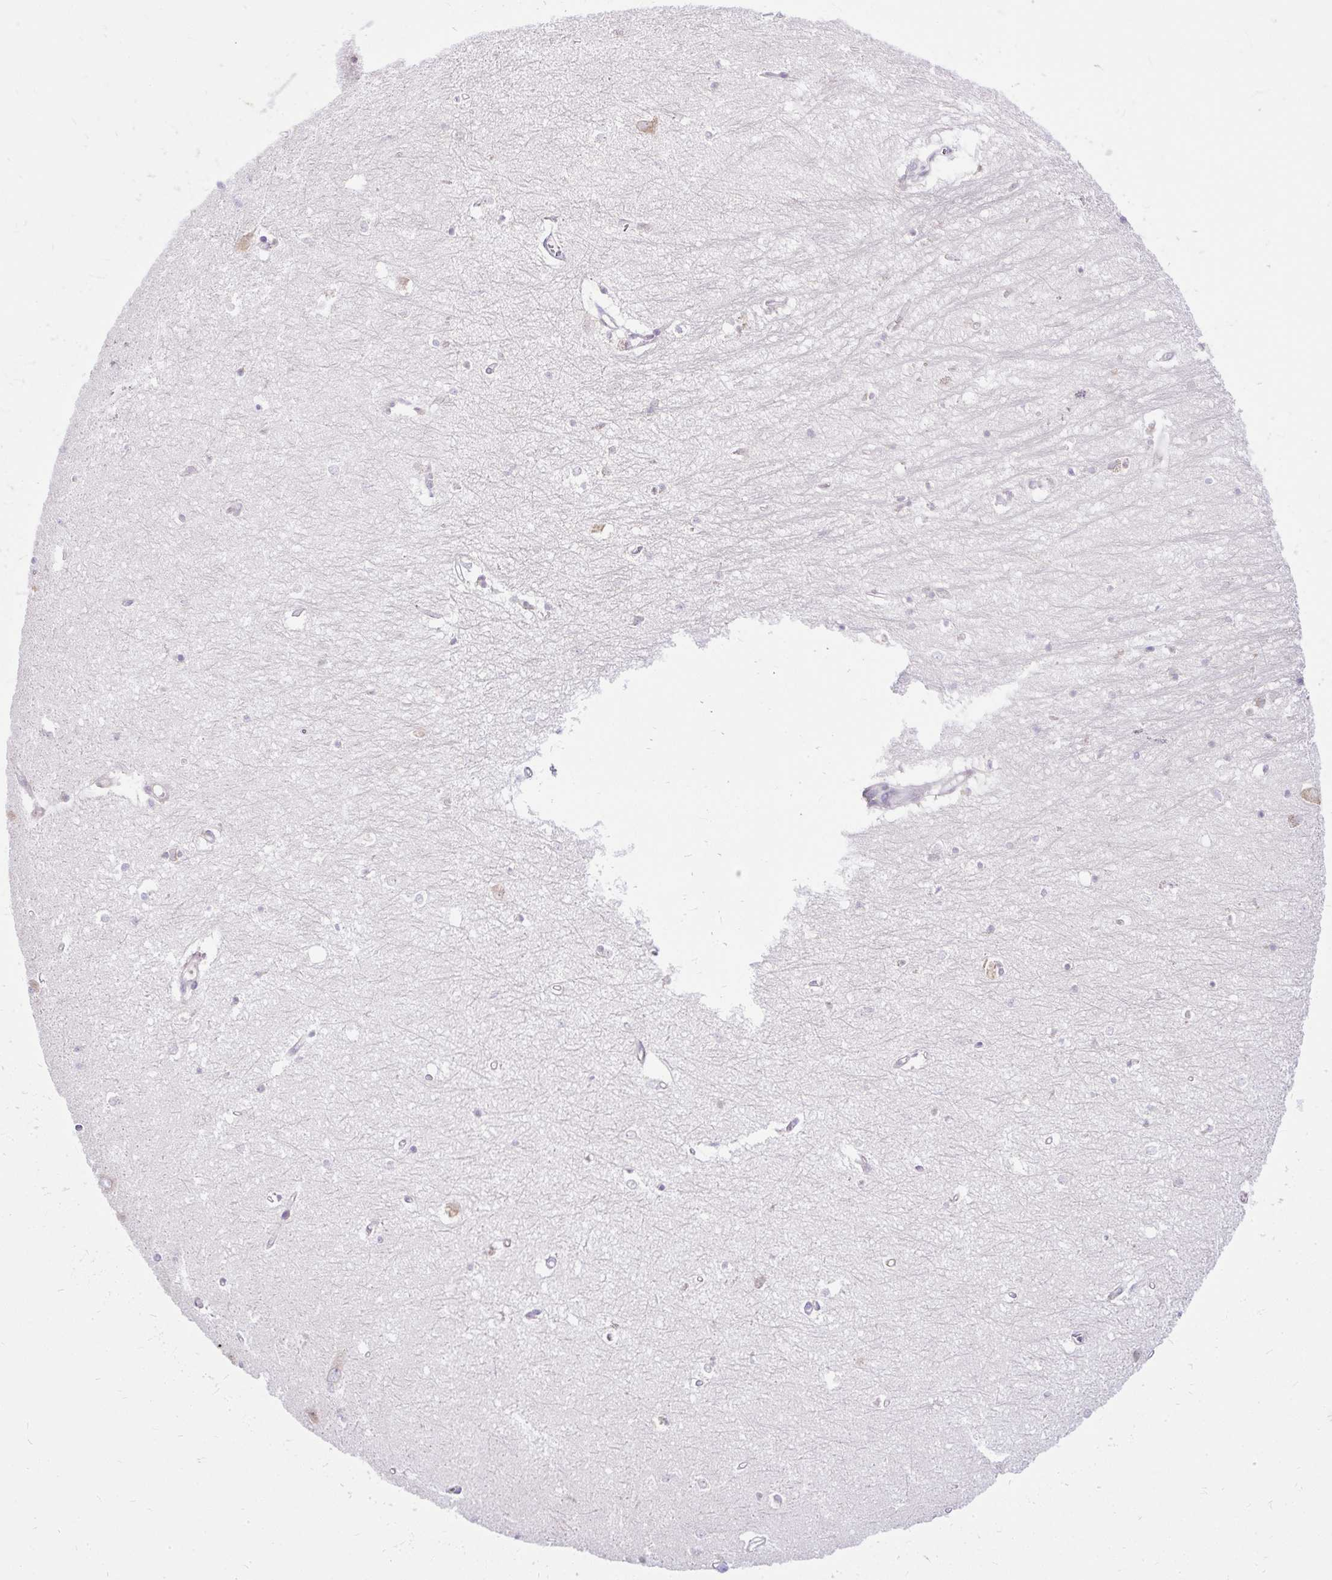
{"staining": {"intensity": "negative", "quantity": "none", "location": "none"}, "tissue": "hippocampus", "cell_type": "Glial cells", "image_type": "normal", "snomed": [{"axis": "morphology", "description": "Normal tissue, NOS"}, {"axis": "topography", "description": "Hippocampus"}], "caption": "This histopathology image is of benign hippocampus stained with immunohistochemistry (IHC) to label a protein in brown with the nuclei are counter-stained blue. There is no positivity in glial cells.", "gene": "AMFR", "patient": {"sex": "female", "age": 64}}